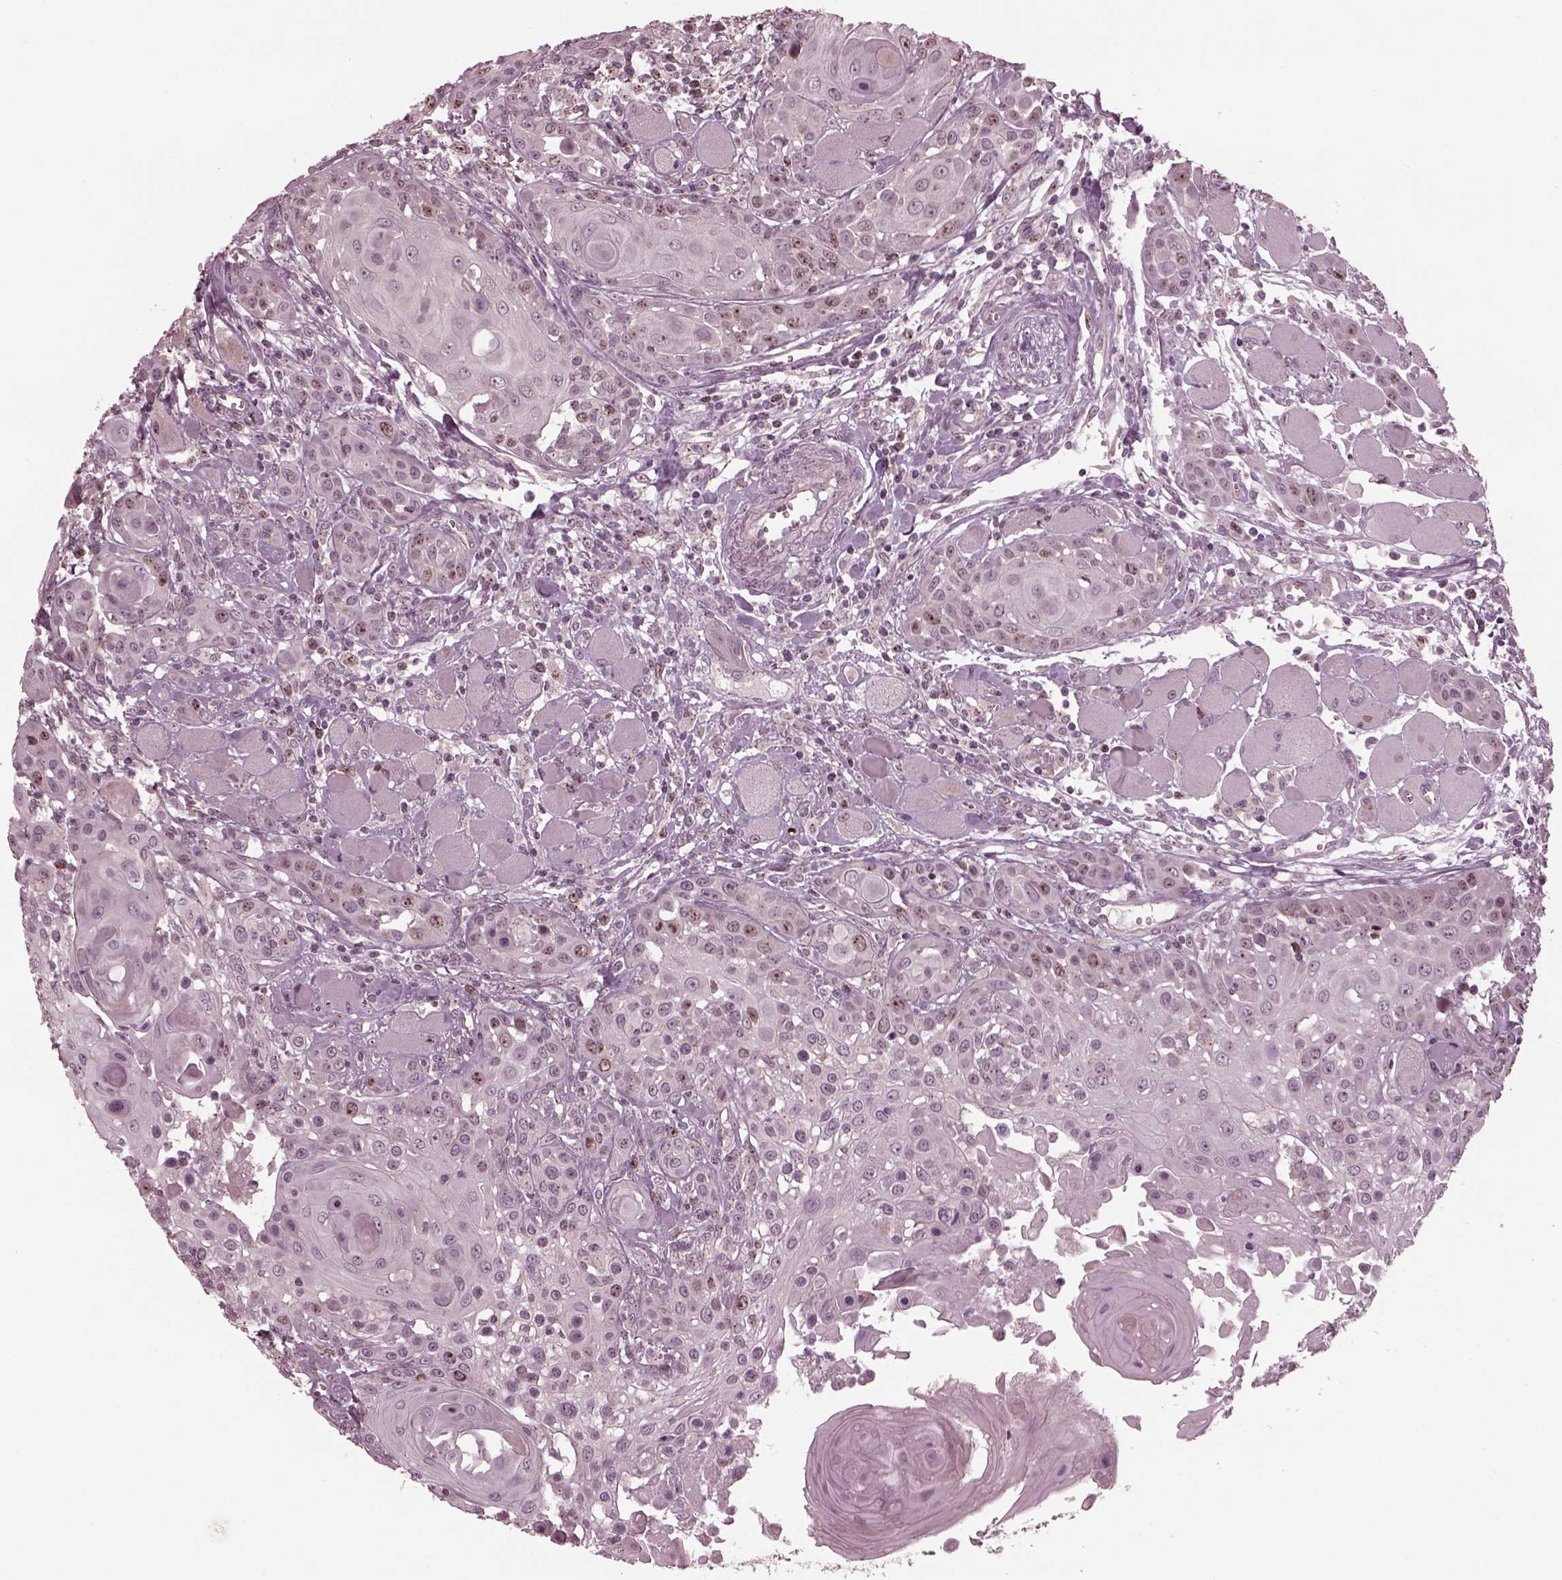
{"staining": {"intensity": "weak", "quantity": "<25%", "location": "nuclear"}, "tissue": "head and neck cancer", "cell_type": "Tumor cells", "image_type": "cancer", "snomed": [{"axis": "morphology", "description": "Squamous cell carcinoma, NOS"}, {"axis": "topography", "description": "Head-Neck"}], "caption": "High magnification brightfield microscopy of head and neck squamous cell carcinoma stained with DAB (brown) and counterstained with hematoxylin (blue): tumor cells show no significant expression.", "gene": "SAXO1", "patient": {"sex": "female", "age": 80}}